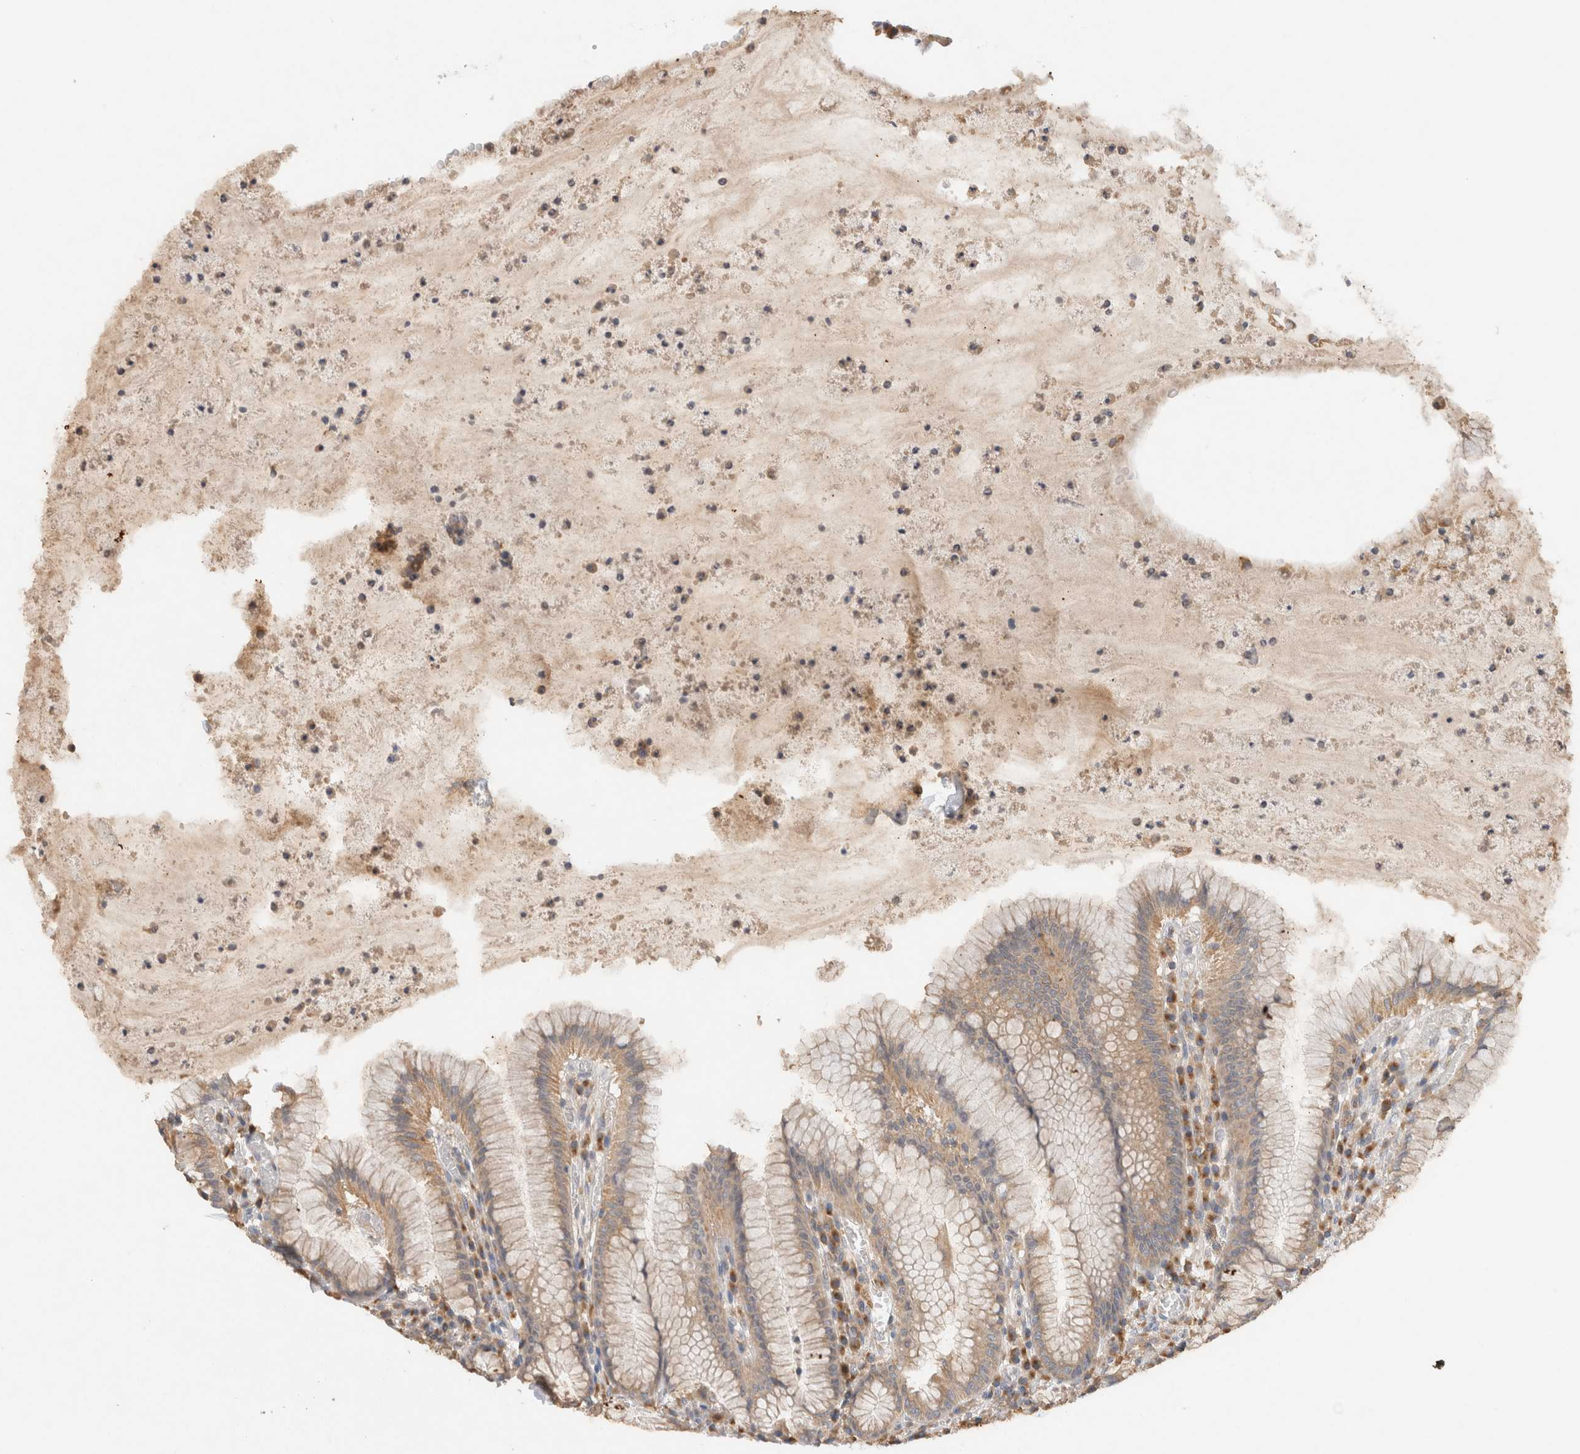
{"staining": {"intensity": "moderate", "quantity": ">75%", "location": "cytoplasmic/membranous"}, "tissue": "stomach", "cell_type": "Glandular cells", "image_type": "normal", "snomed": [{"axis": "morphology", "description": "Normal tissue, NOS"}, {"axis": "topography", "description": "Stomach"}], "caption": "Normal stomach demonstrates moderate cytoplasmic/membranous expression in about >75% of glandular cells.", "gene": "GAS1", "patient": {"sex": "male", "age": 55}}